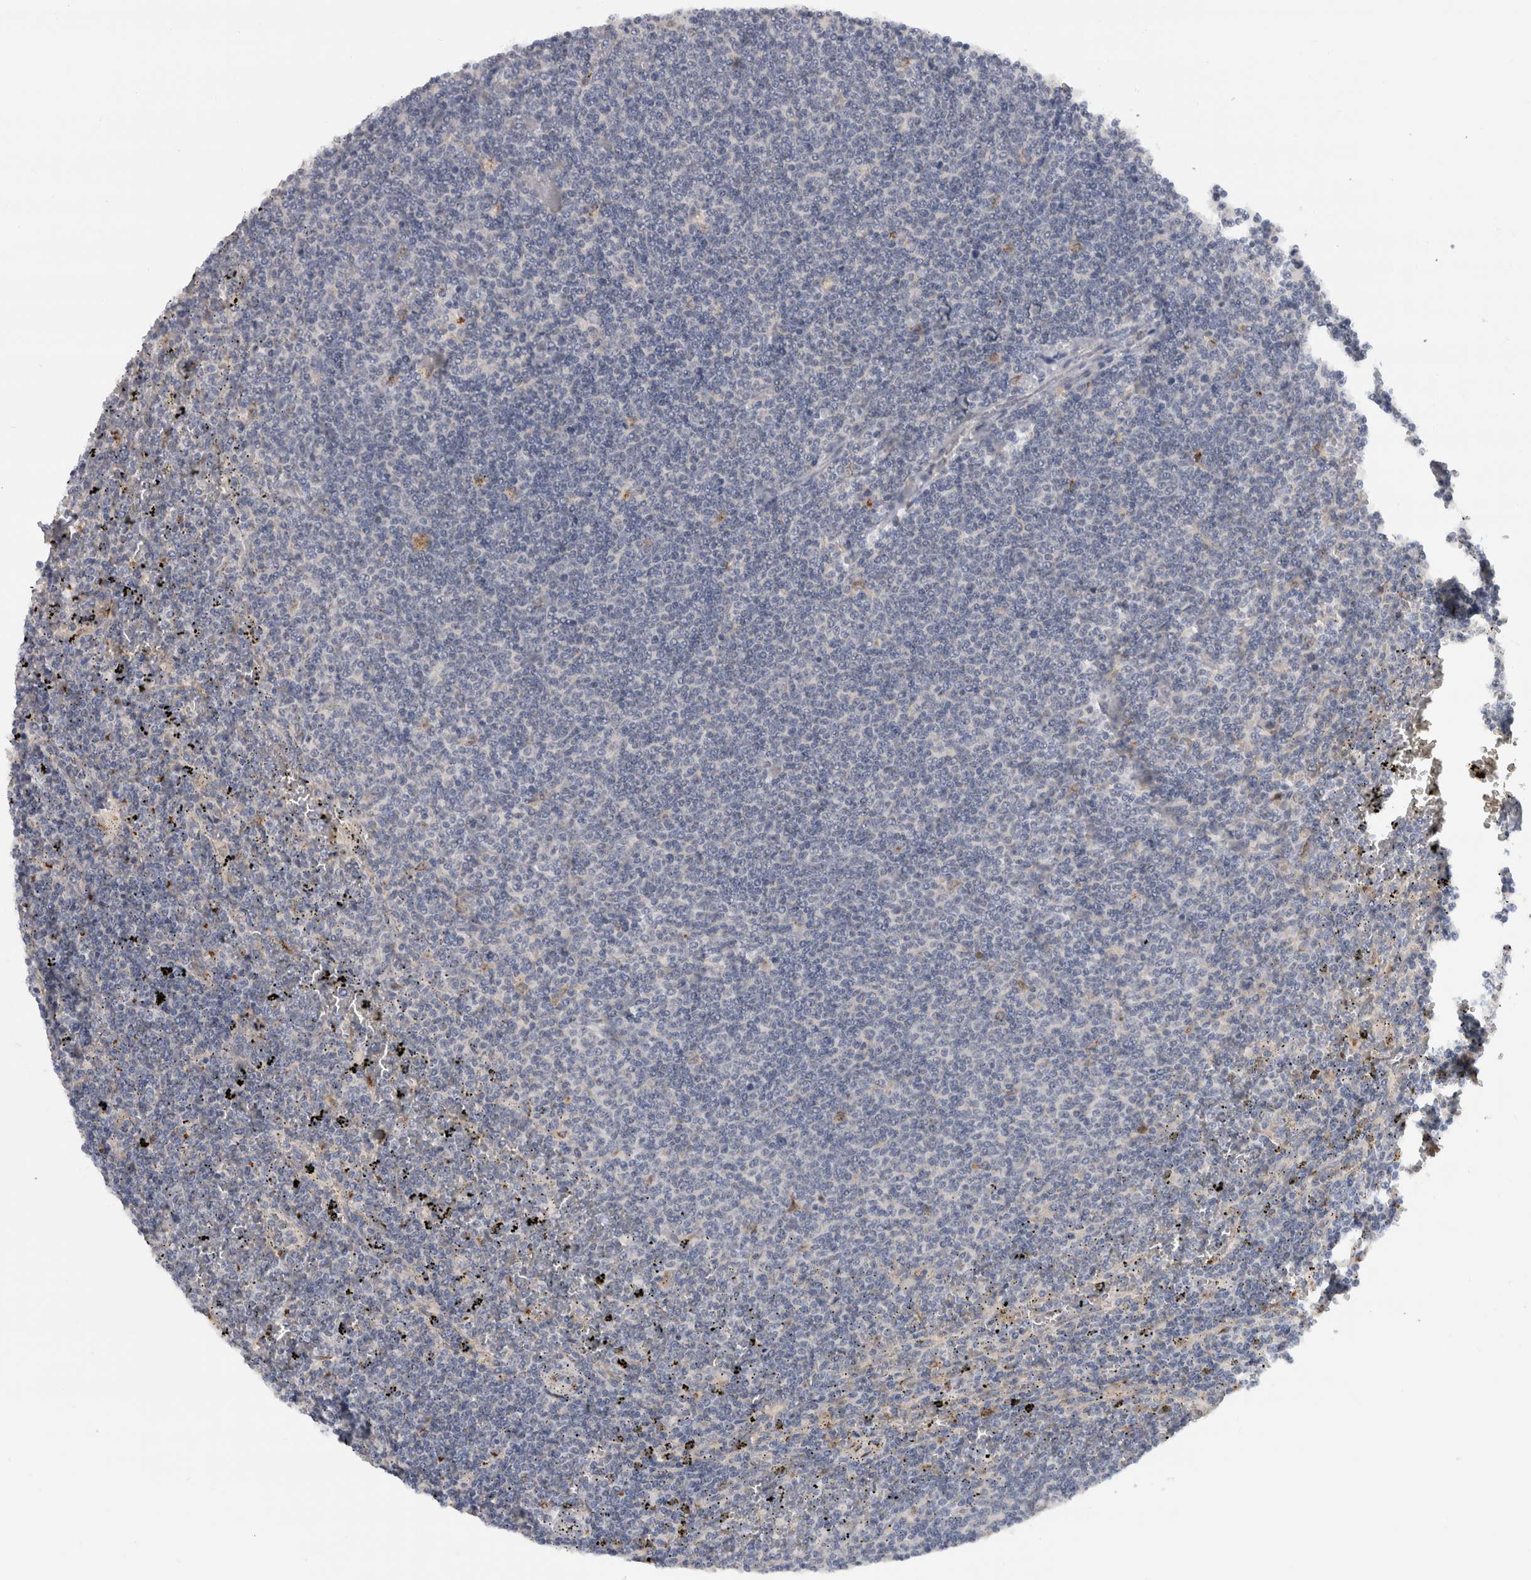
{"staining": {"intensity": "negative", "quantity": "none", "location": "none"}, "tissue": "lymphoma", "cell_type": "Tumor cells", "image_type": "cancer", "snomed": [{"axis": "morphology", "description": "Malignant lymphoma, non-Hodgkin's type, Low grade"}, {"axis": "topography", "description": "Spleen"}], "caption": "Tumor cells show no significant expression in lymphoma.", "gene": "MGAT1", "patient": {"sex": "female", "age": 50}}